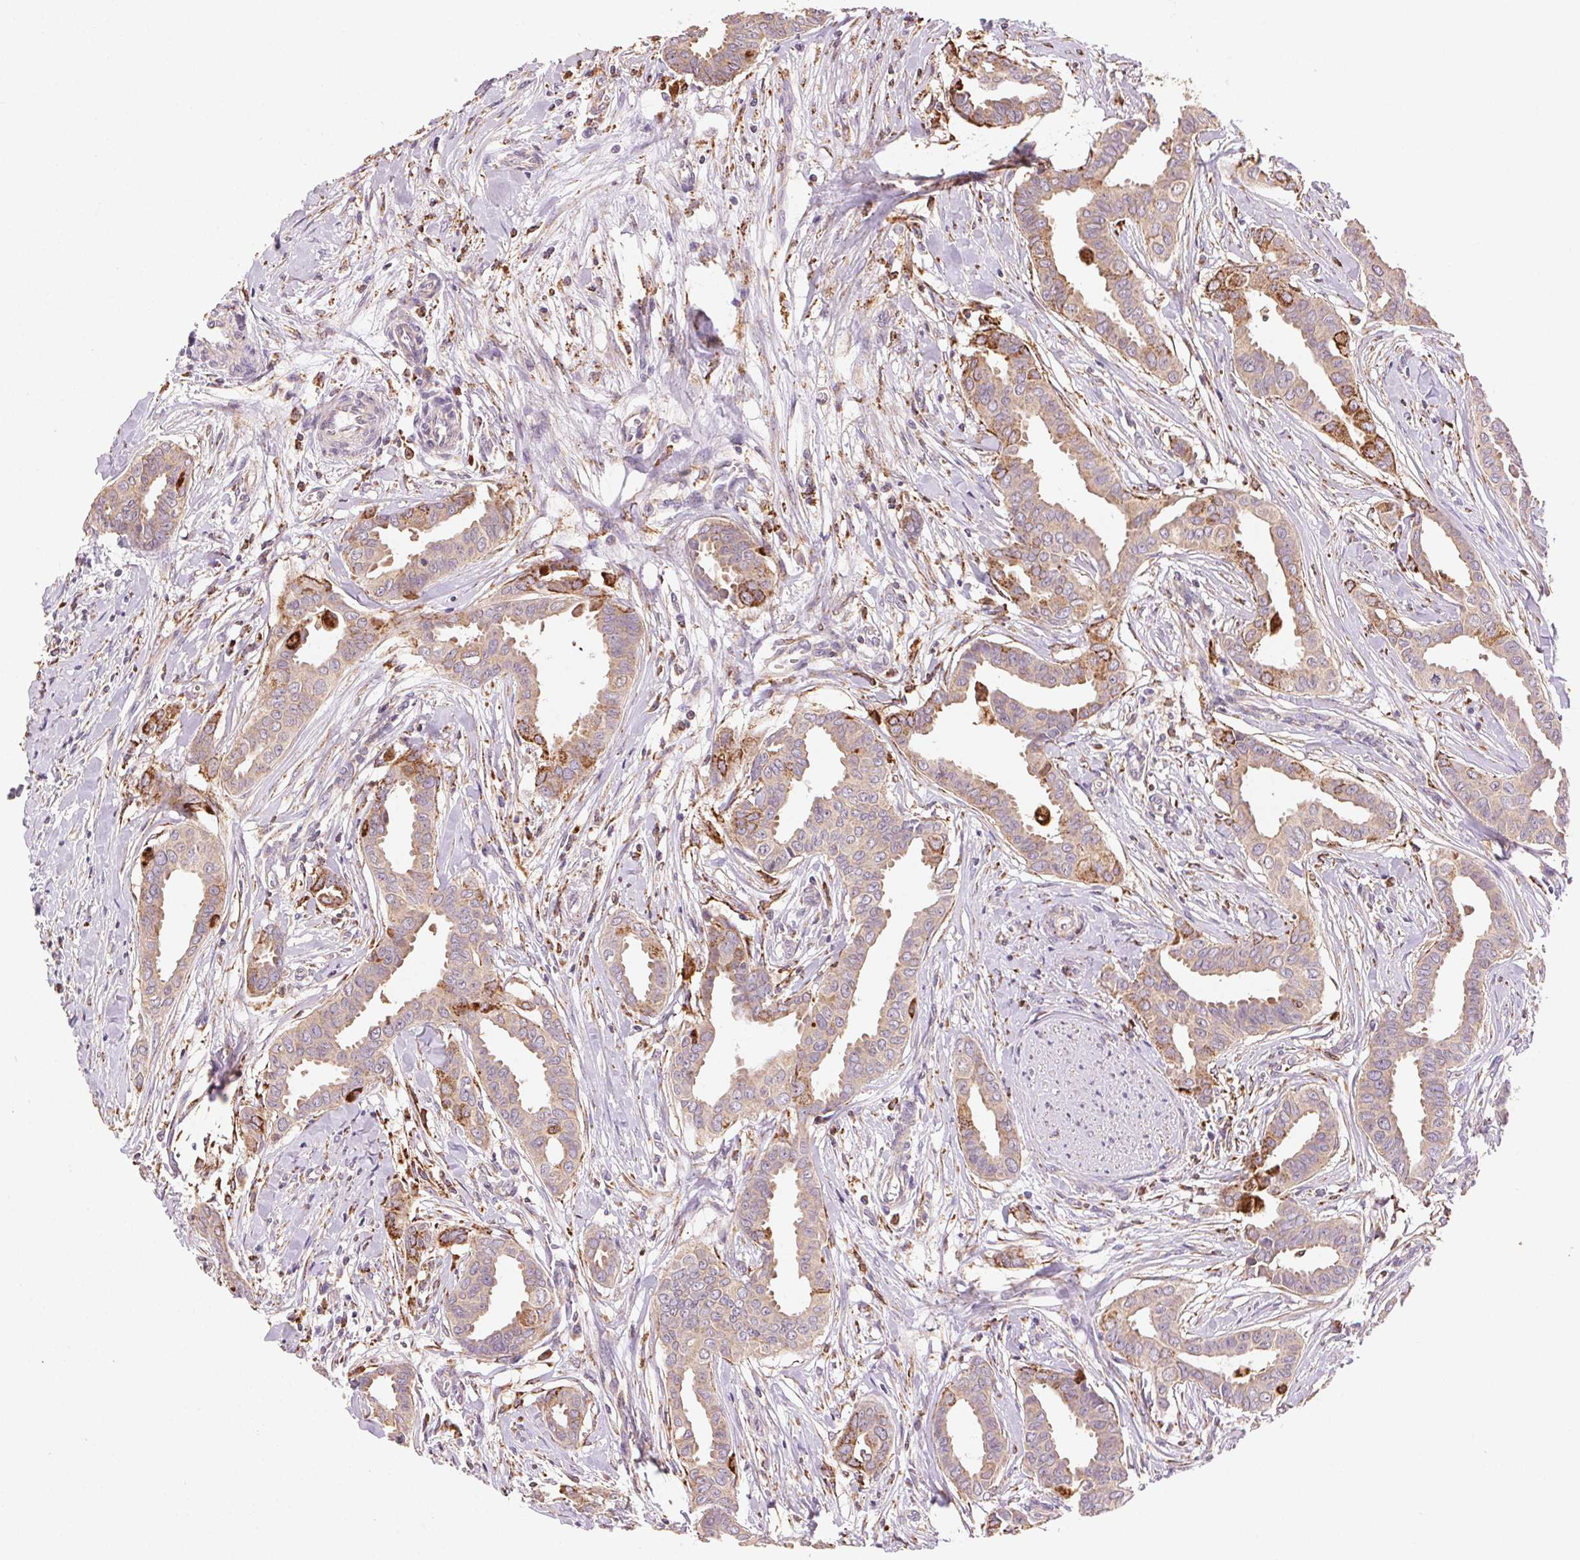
{"staining": {"intensity": "moderate", "quantity": "25%-75%", "location": "cytoplasmic/membranous"}, "tissue": "breast cancer", "cell_type": "Tumor cells", "image_type": "cancer", "snomed": [{"axis": "morphology", "description": "Duct carcinoma"}, {"axis": "topography", "description": "Breast"}], "caption": "Protein staining of breast cancer tissue shows moderate cytoplasmic/membranous staining in about 25%-75% of tumor cells.", "gene": "FNBP1L", "patient": {"sex": "female", "age": 45}}